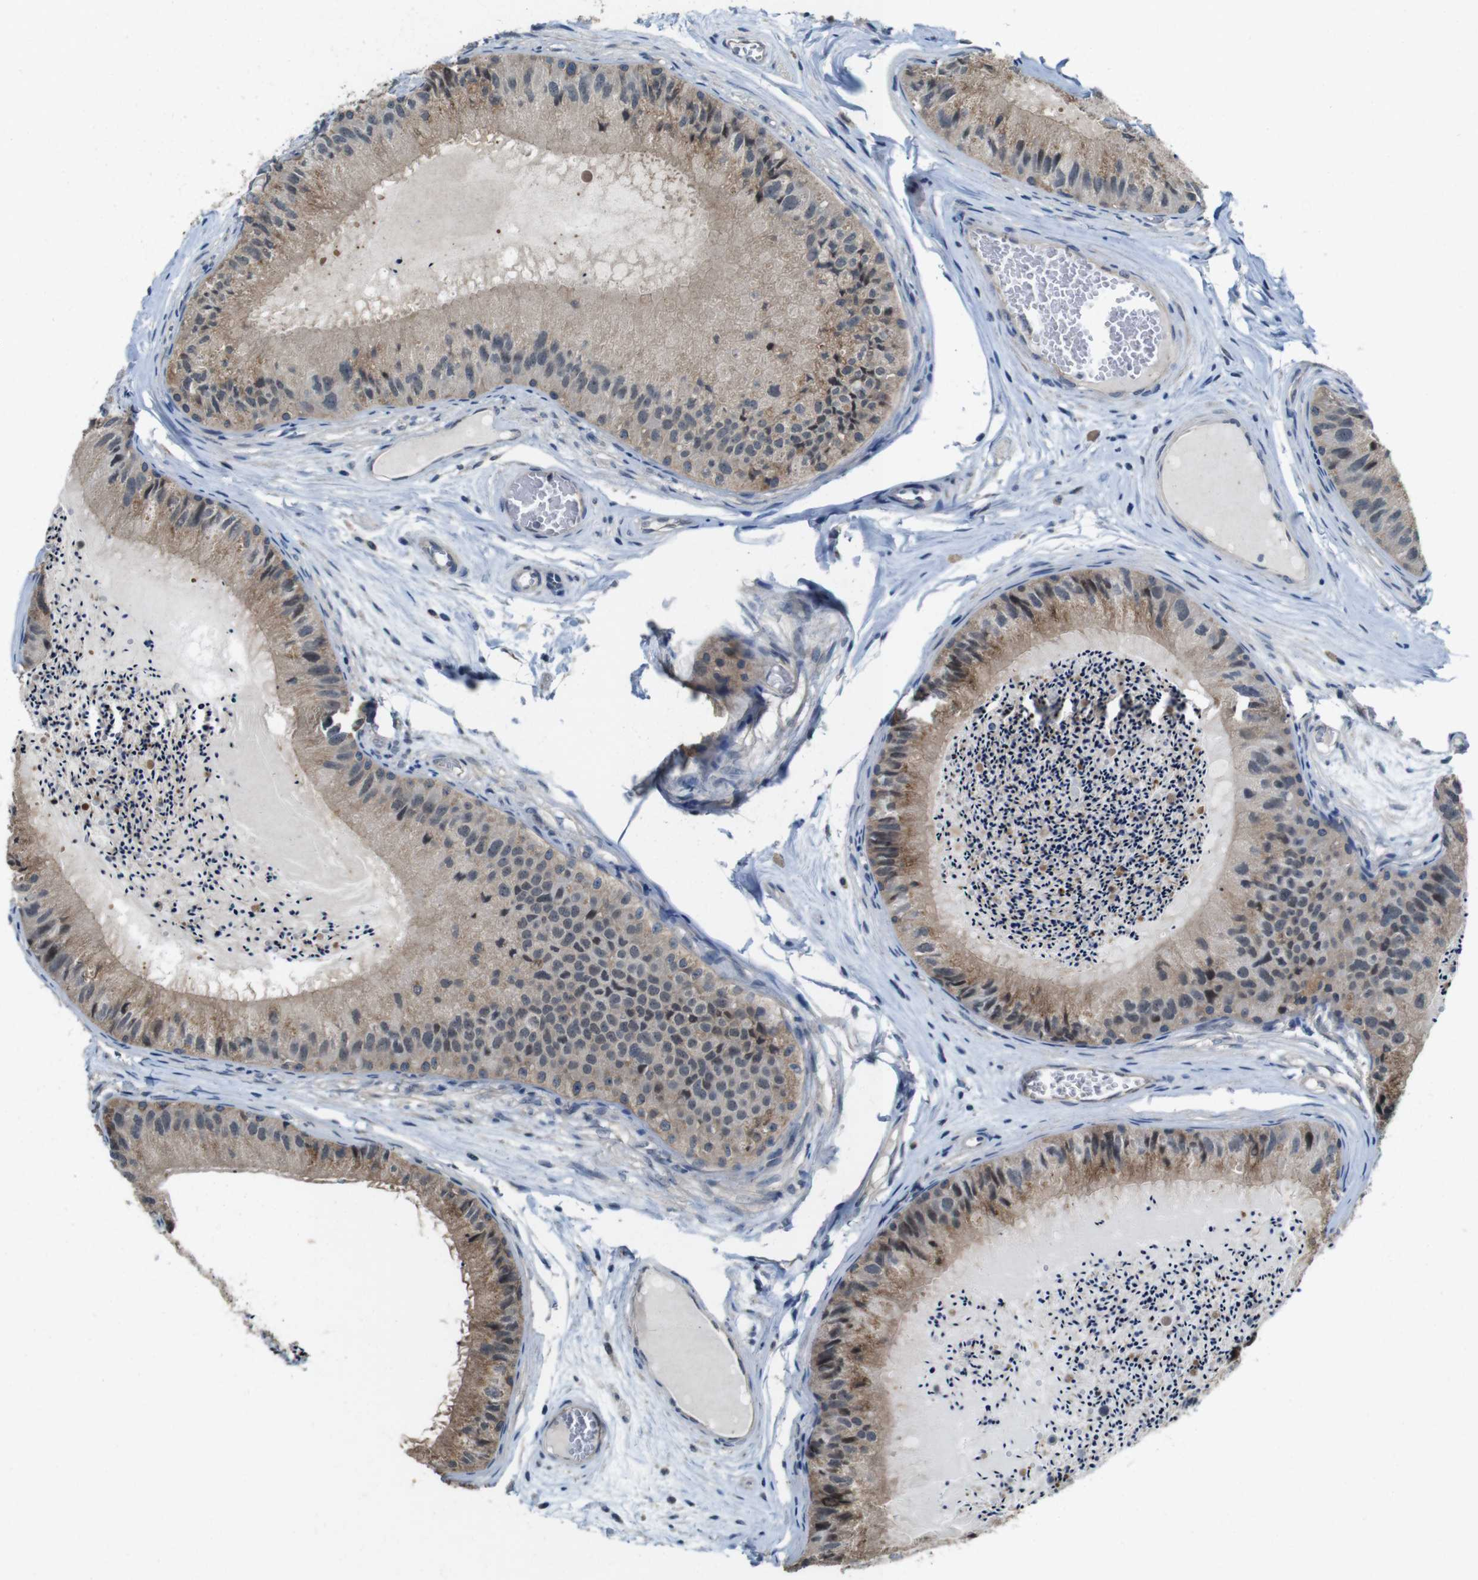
{"staining": {"intensity": "moderate", "quantity": ">75%", "location": "cytoplasmic/membranous"}, "tissue": "epididymis", "cell_type": "Glandular cells", "image_type": "normal", "snomed": [{"axis": "morphology", "description": "Normal tissue, NOS"}, {"axis": "topography", "description": "Epididymis"}], "caption": "A photomicrograph showing moderate cytoplasmic/membranous positivity in about >75% of glandular cells in normal epididymis, as visualized by brown immunohistochemical staining.", "gene": "CDC34", "patient": {"sex": "male", "age": 31}}